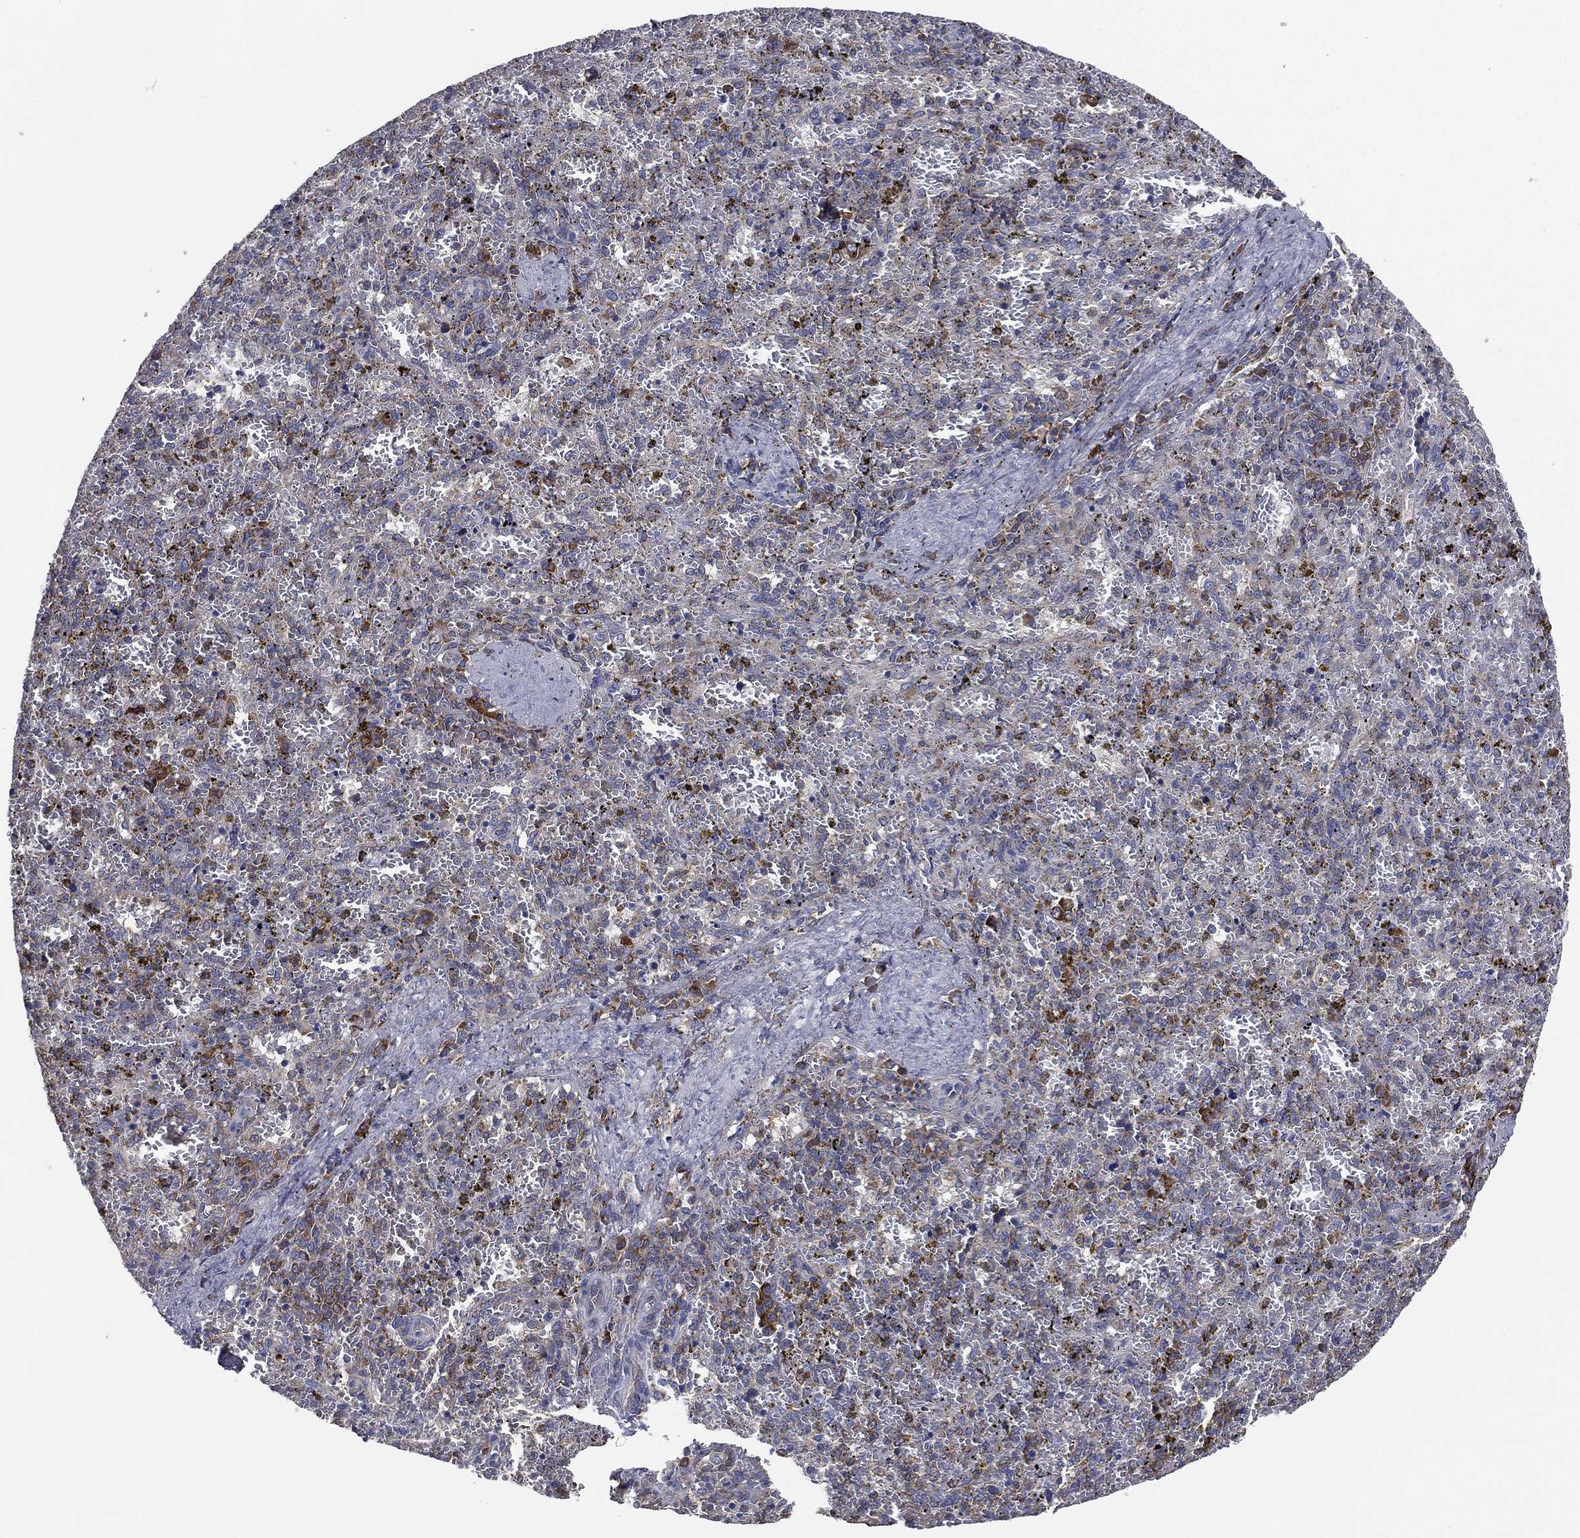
{"staining": {"intensity": "strong", "quantity": "<25%", "location": "cytoplasmic/membranous"}, "tissue": "spleen", "cell_type": "Cells in red pulp", "image_type": "normal", "snomed": [{"axis": "morphology", "description": "Normal tissue, NOS"}, {"axis": "topography", "description": "Spleen"}], "caption": "Protein expression analysis of unremarkable human spleen reveals strong cytoplasmic/membranous staining in about <25% of cells in red pulp. The staining was performed using DAB (3,3'-diaminobenzidine), with brown indicating positive protein expression. Nuclei are stained blue with hematoxylin.", "gene": "FARSA", "patient": {"sex": "female", "age": 50}}